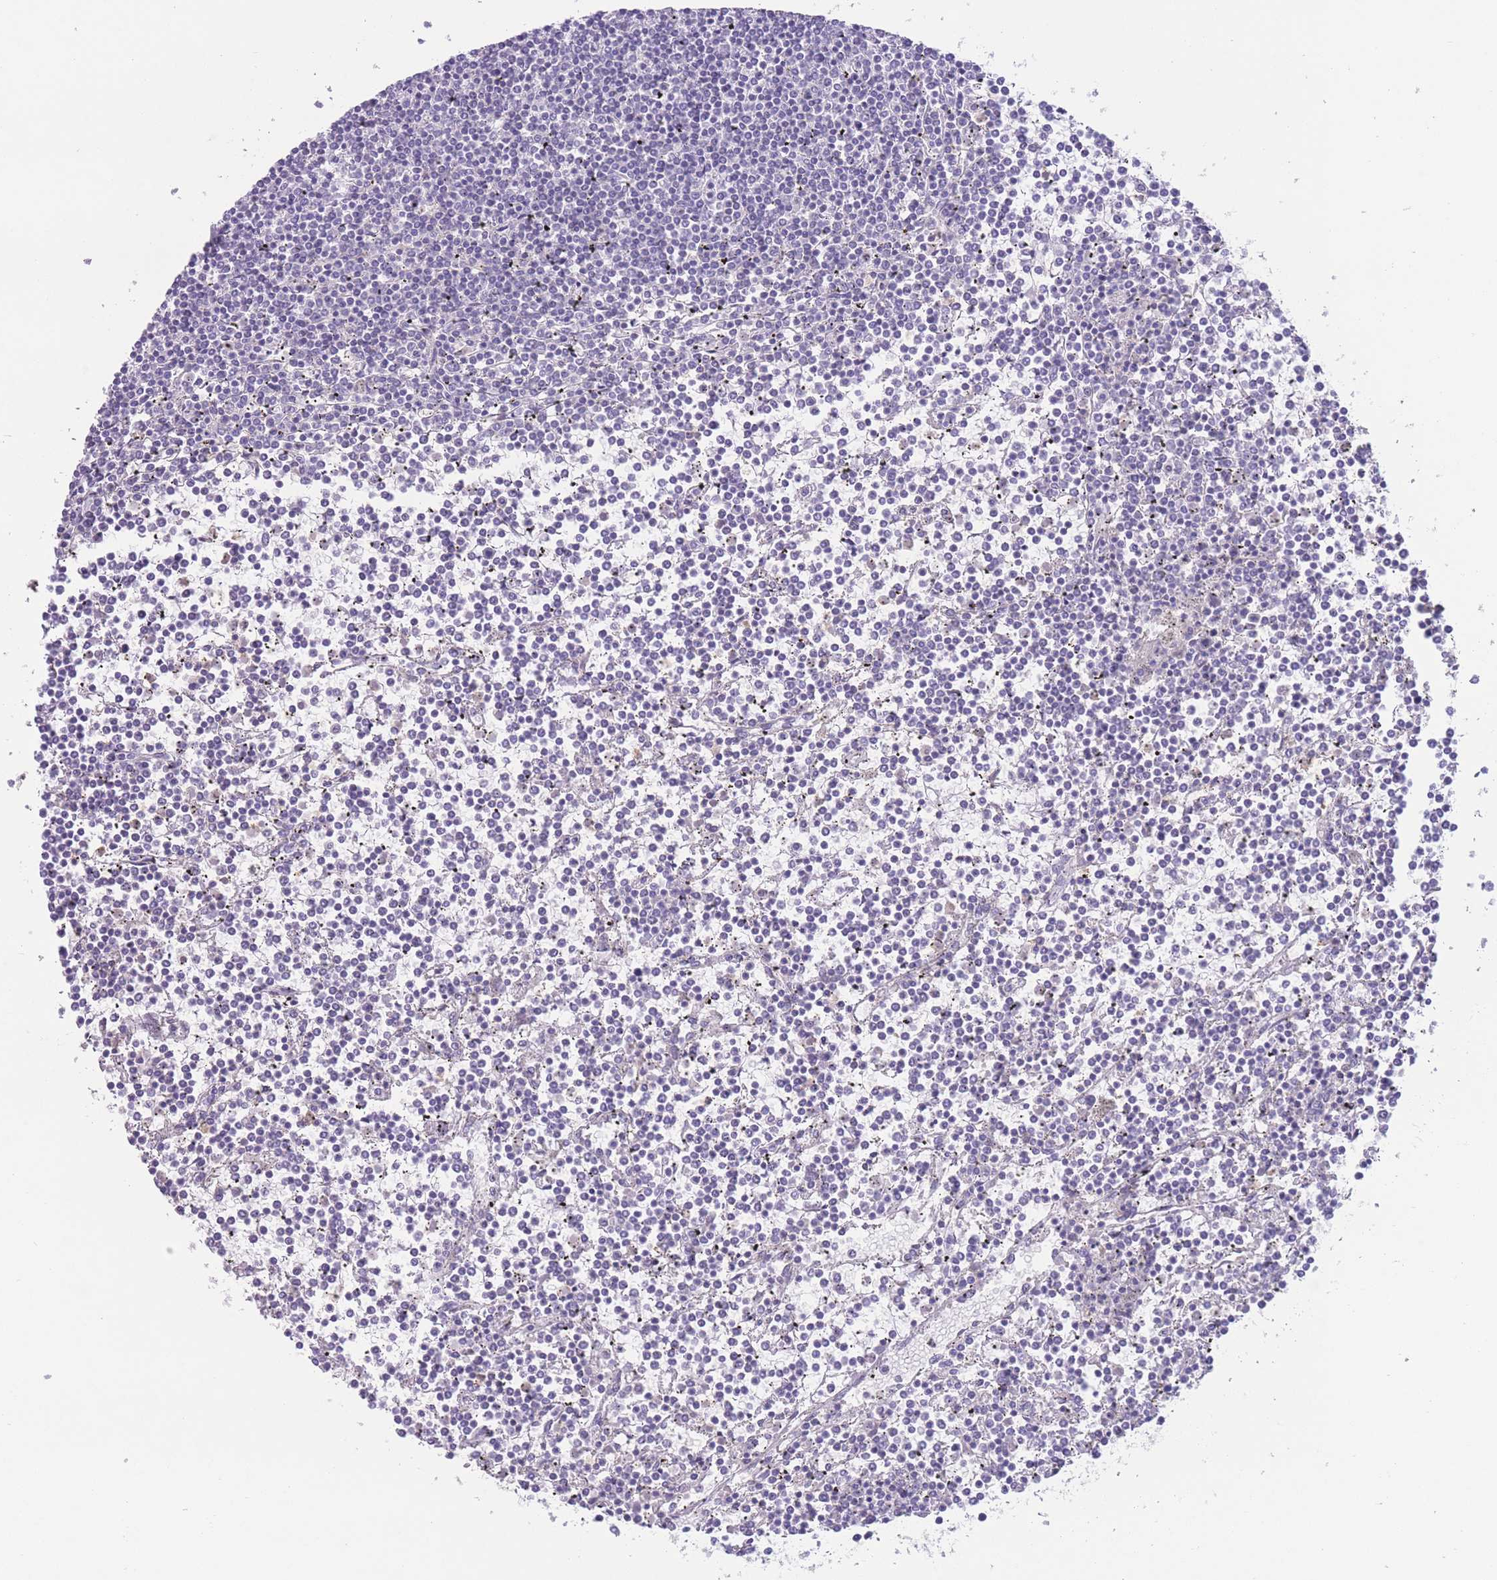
{"staining": {"intensity": "negative", "quantity": "none", "location": "none"}, "tissue": "lymphoma", "cell_type": "Tumor cells", "image_type": "cancer", "snomed": [{"axis": "morphology", "description": "Malignant lymphoma, non-Hodgkin's type, Low grade"}, {"axis": "topography", "description": "Spleen"}], "caption": "Lymphoma stained for a protein using immunohistochemistry (IHC) demonstrates no expression tumor cells.", "gene": "BHLHA15", "patient": {"sex": "female", "age": 19}}